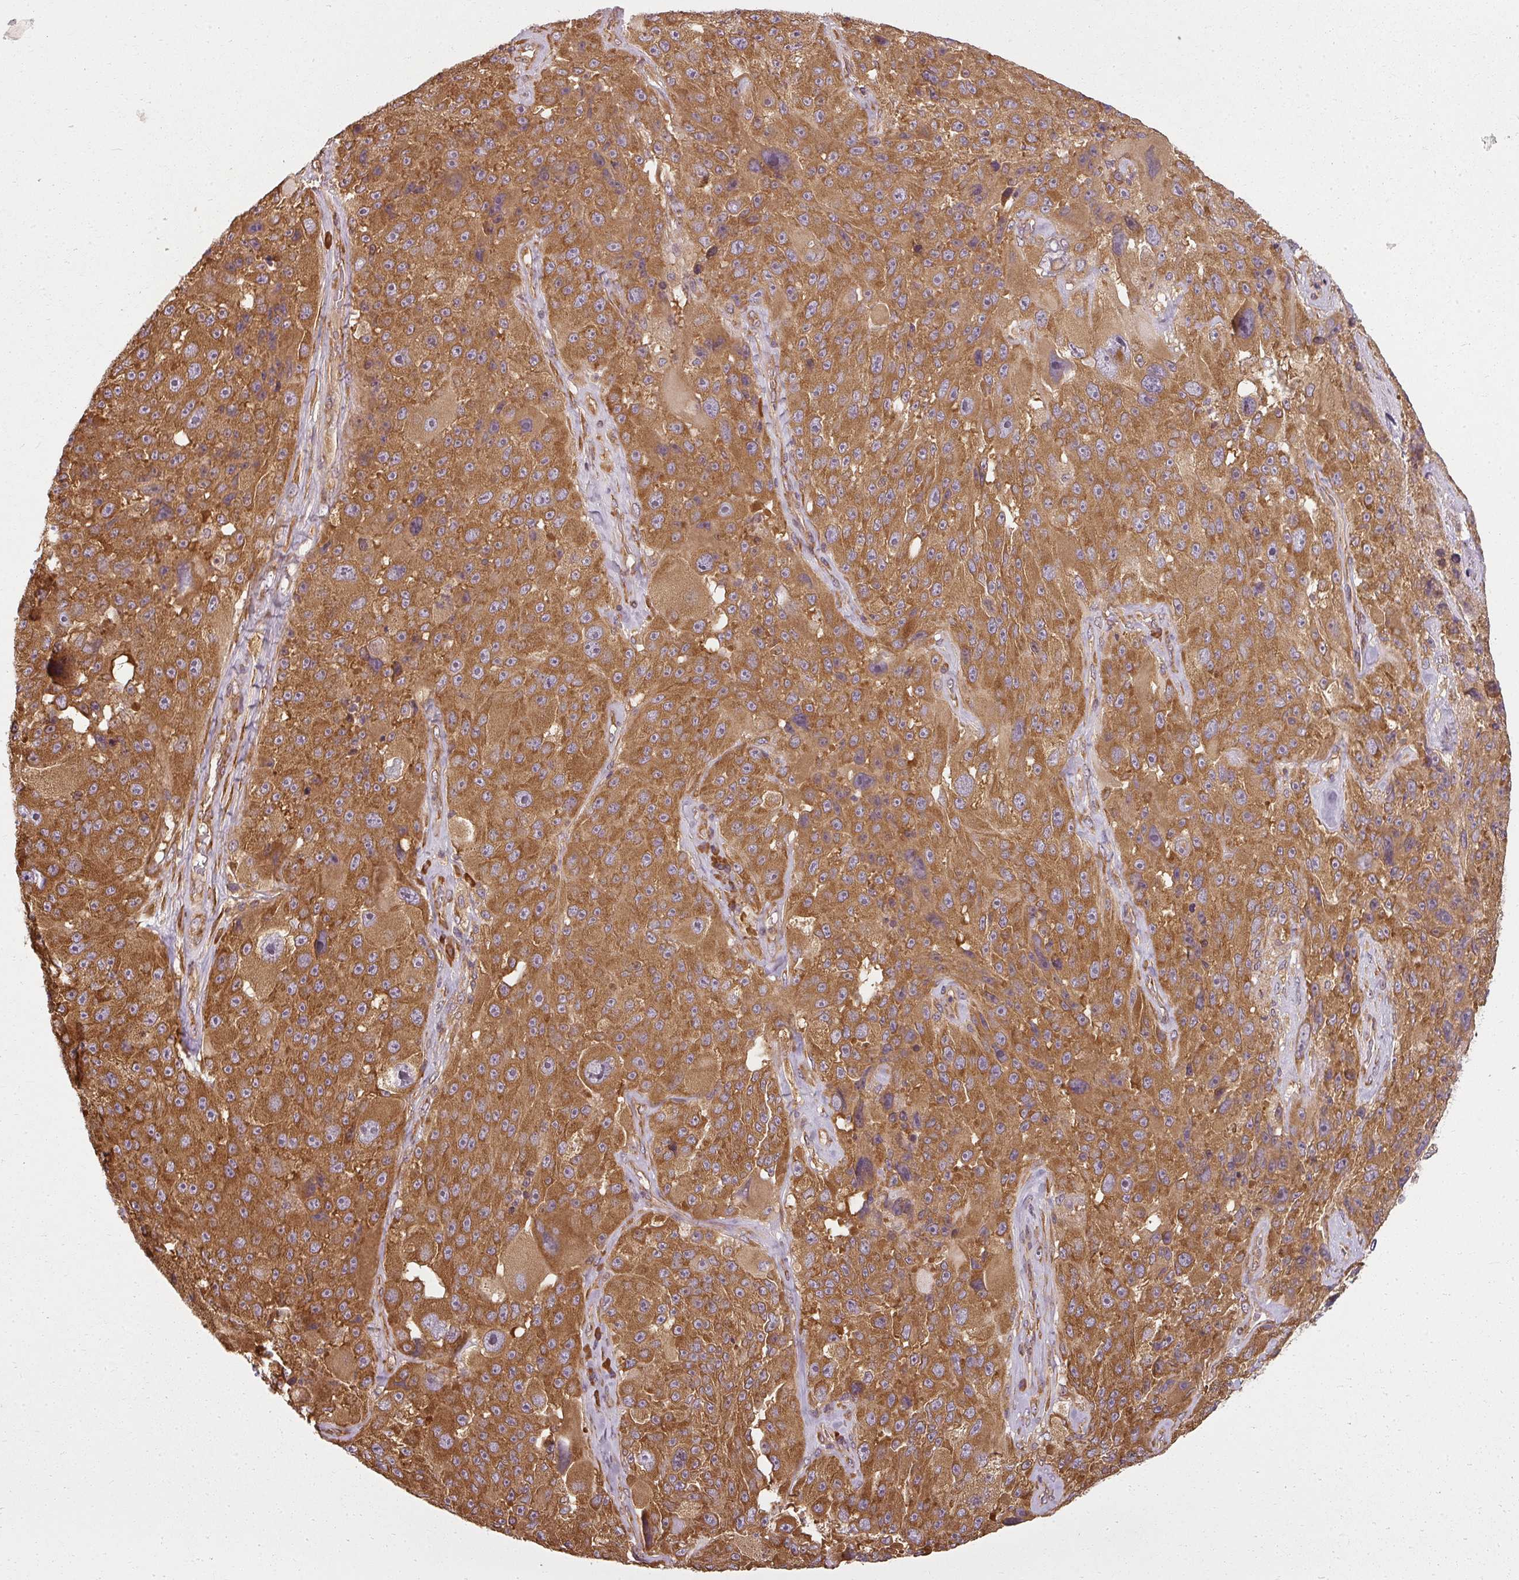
{"staining": {"intensity": "strong", "quantity": ">75%", "location": "cytoplasmic/membranous"}, "tissue": "melanoma", "cell_type": "Tumor cells", "image_type": "cancer", "snomed": [{"axis": "morphology", "description": "Malignant melanoma, Metastatic site"}, {"axis": "topography", "description": "Lymph node"}], "caption": "IHC (DAB (3,3'-diaminobenzidine)) staining of malignant melanoma (metastatic site) displays strong cytoplasmic/membranous protein positivity in about >75% of tumor cells.", "gene": "RPL24", "patient": {"sex": "male", "age": 62}}